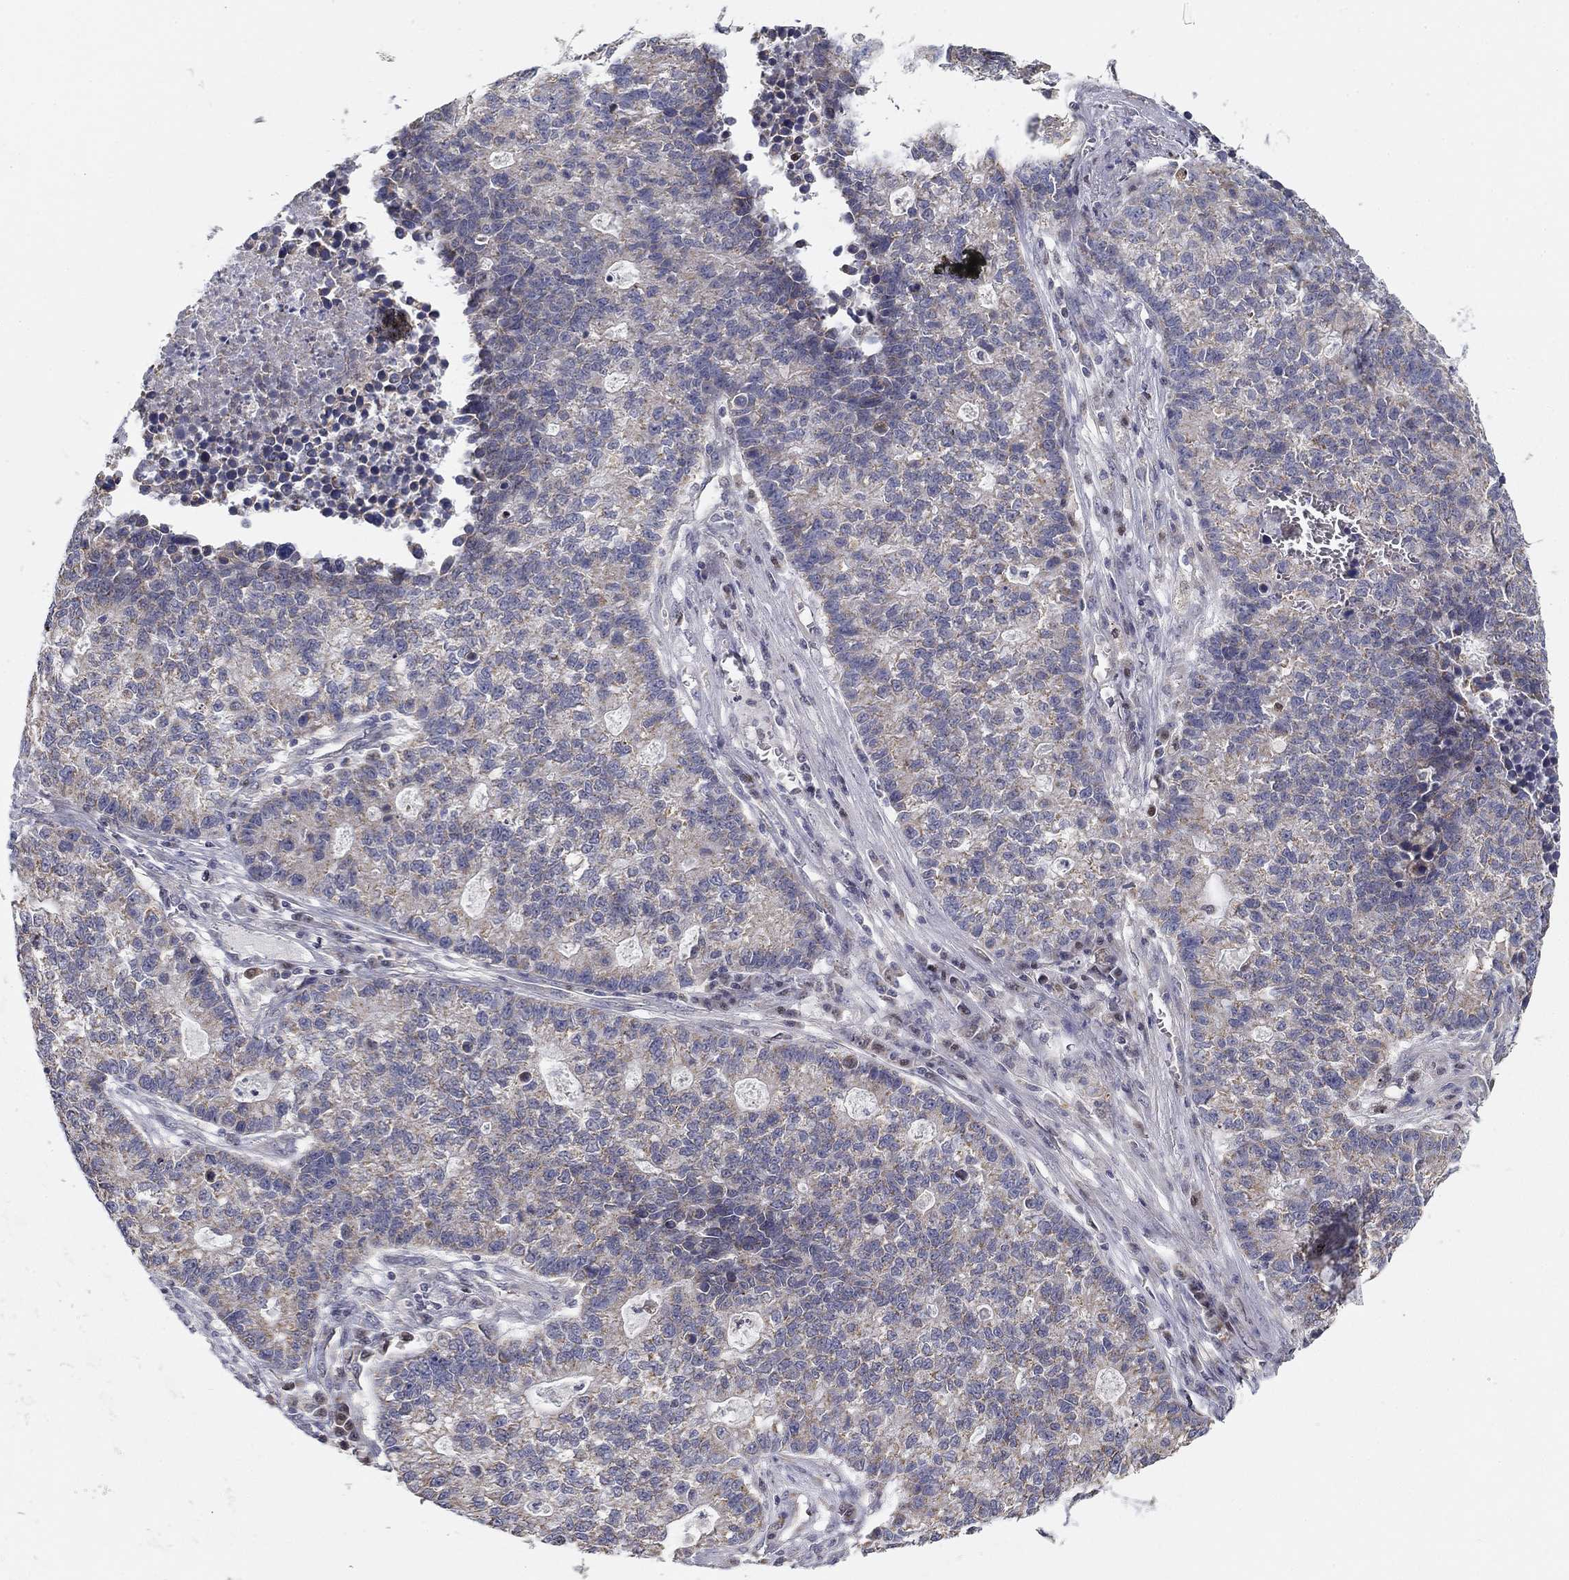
{"staining": {"intensity": "negative", "quantity": "none", "location": "none"}, "tissue": "lung cancer", "cell_type": "Tumor cells", "image_type": "cancer", "snomed": [{"axis": "morphology", "description": "Adenocarcinoma, NOS"}, {"axis": "topography", "description": "Lung"}], "caption": "Immunohistochemistry histopathology image of neoplastic tissue: lung cancer stained with DAB (3,3'-diaminobenzidine) displays no significant protein expression in tumor cells.", "gene": "SLC2A9", "patient": {"sex": "male", "age": 57}}